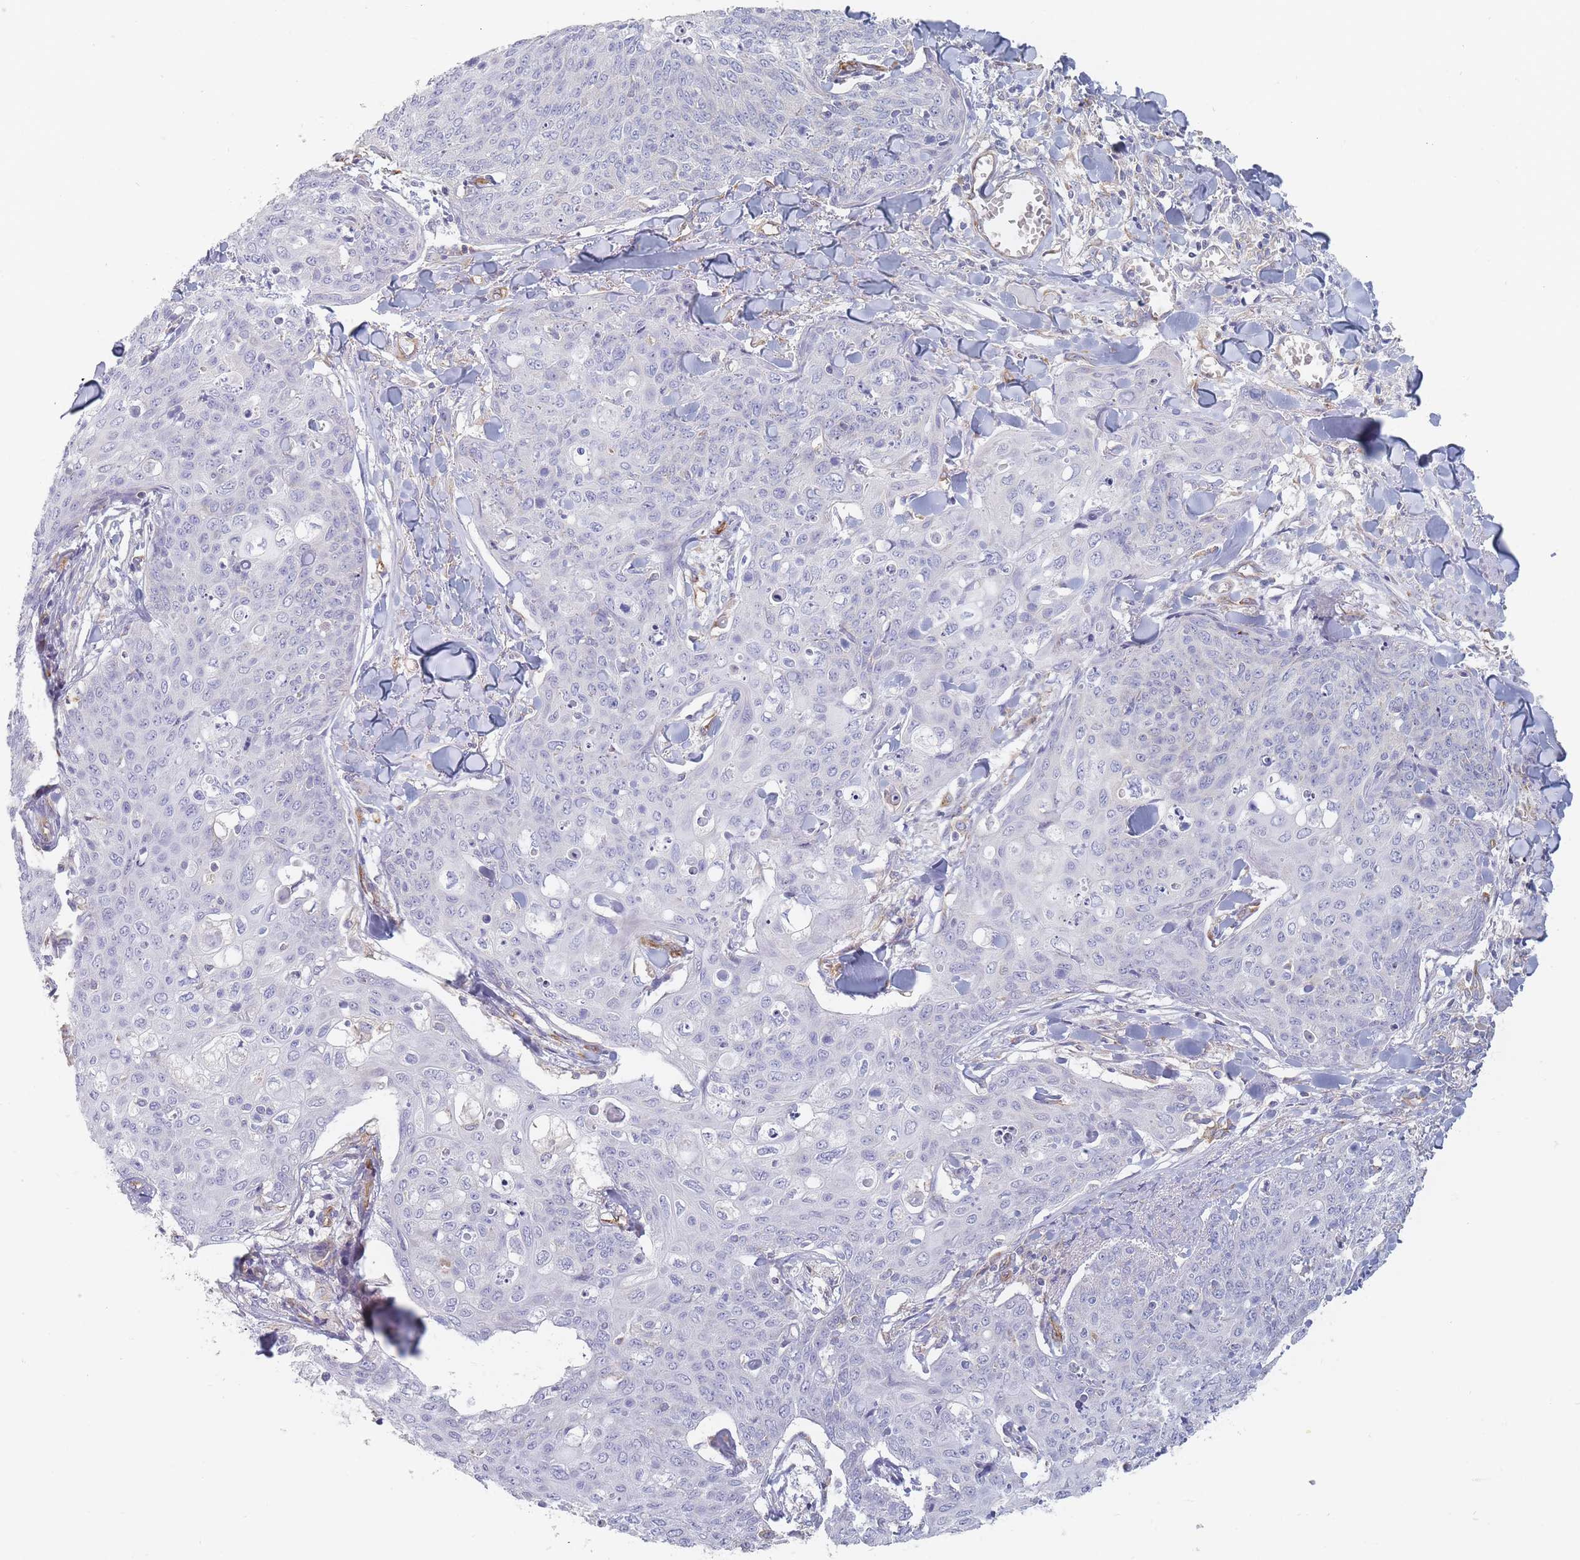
{"staining": {"intensity": "negative", "quantity": "none", "location": "none"}, "tissue": "skin cancer", "cell_type": "Tumor cells", "image_type": "cancer", "snomed": [{"axis": "morphology", "description": "Squamous cell carcinoma, NOS"}, {"axis": "topography", "description": "Skin"}, {"axis": "topography", "description": "Vulva"}], "caption": "The micrograph shows no staining of tumor cells in skin cancer.", "gene": "MAP1S", "patient": {"sex": "female", "age": 85}}